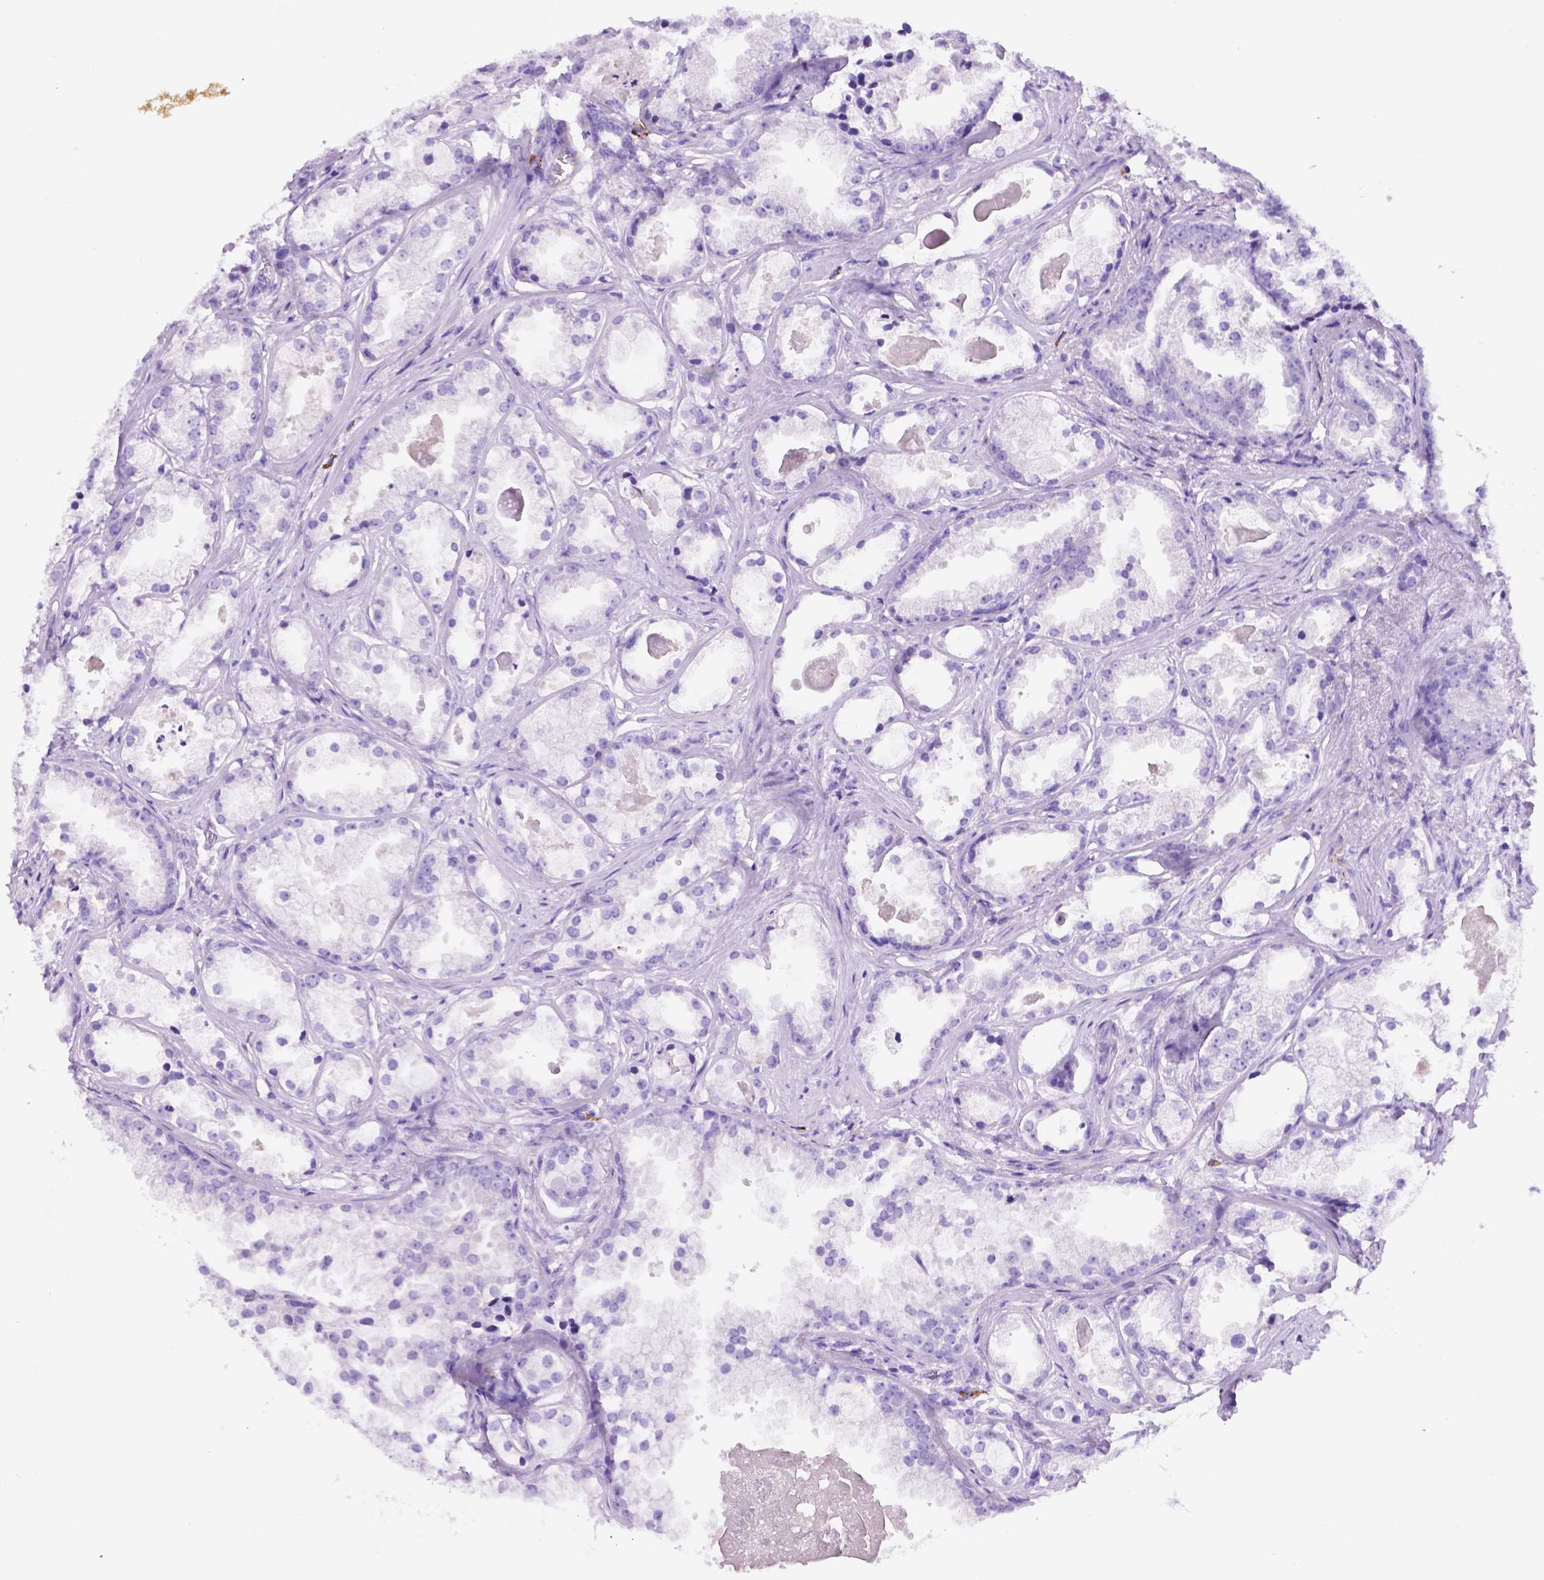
{"staining": {"intensity": "negative", "quantity": "none", "location": "none"}, "tissue": "prostate cancer", "cell_type": "Tumor cells", "image_type": "cancer", "snomed": [{"axis": "morphology", "description": "Adenocarcinoma, Low grade"}, {"axis": "topography", "description": "Prostate"}], "caption": "DAB (3,3'-diaminobenzidine) immunohistochemical staining of human prostate low-grade adenocarcinoma reveals no significant staining in tumor cells.", "gene": "FOXB2", "patient": {"sex": "male", "age": 65}}